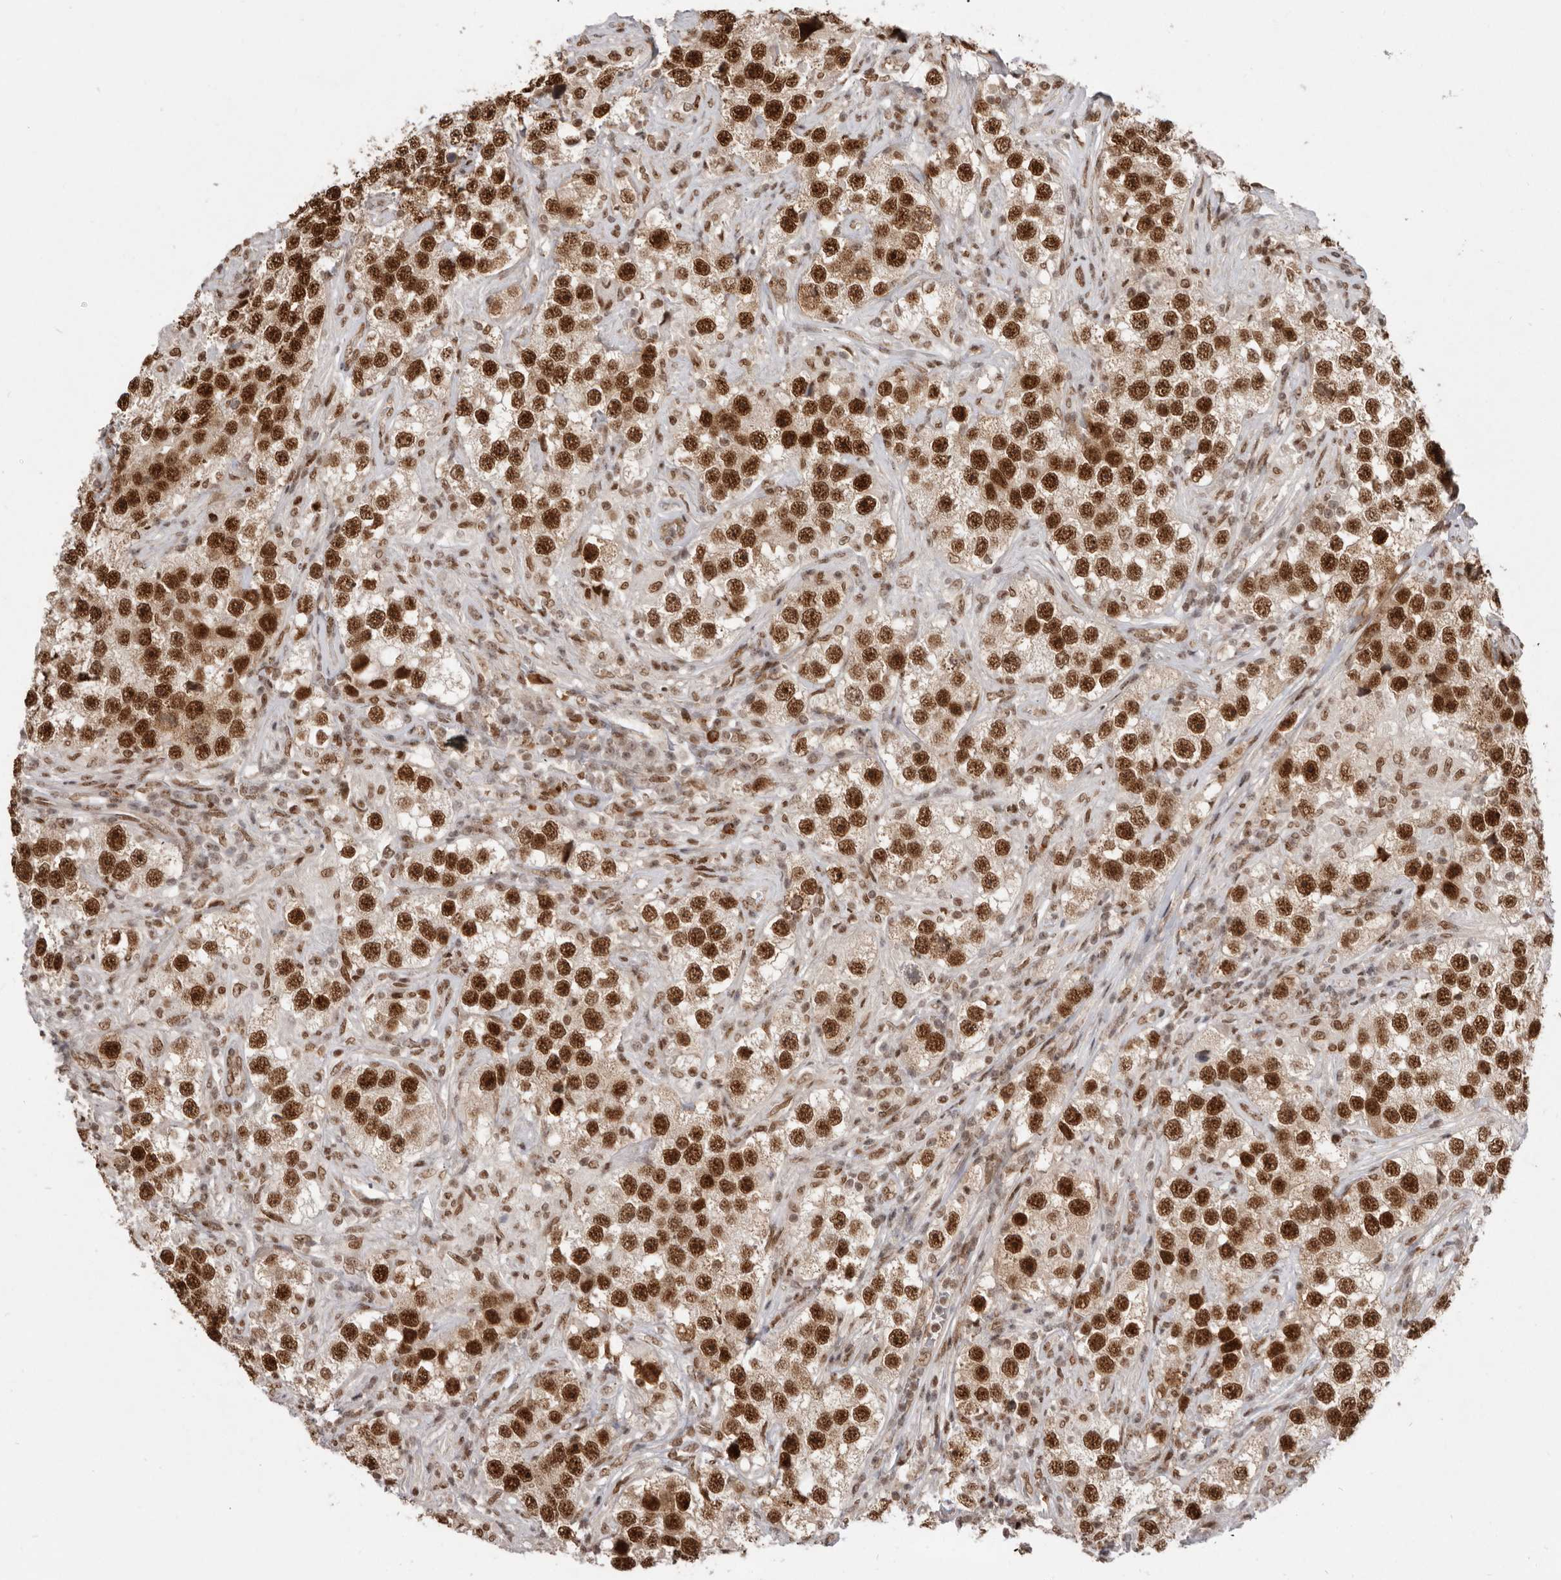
{"staining": {"intensity": "strong", "quantity": ">75%", "location": "nuclear"}, "tissue": "testis cancer", "cell_type": "Tumor cells", "image_type": "cancer", "snomed": [{"axis": "morphology", "description": "Seminoma, NOS"}, {"axis": "topography", "description": "Testis"}], "caption": "The image displays staining of testis cancer (seminoma), revealing strong nuclear protein expression (brown color) within tumor cells.", "gene": "CHTOP", "patient": {"sex": "male", "age": 49}}